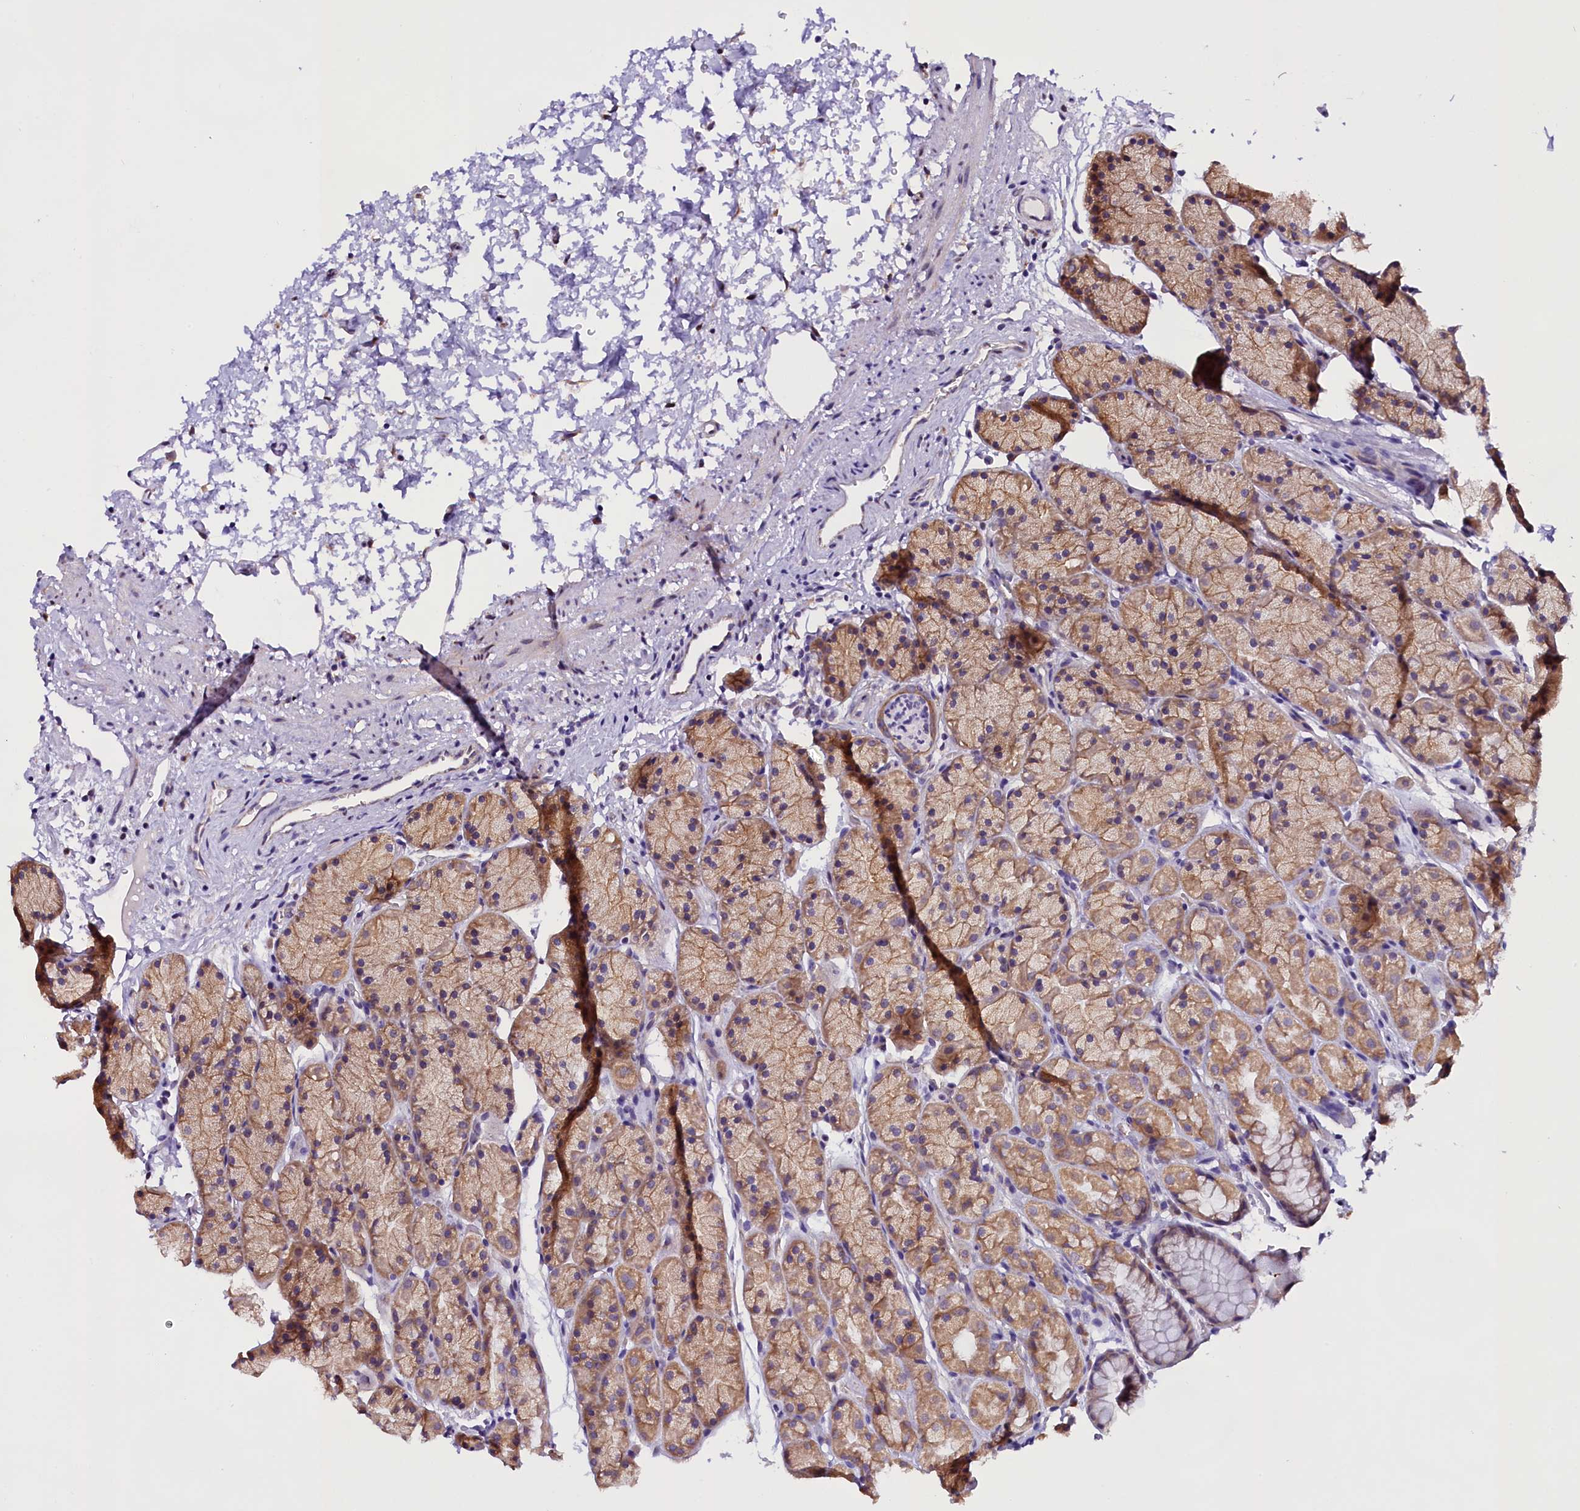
{"staining": {"intensity": "moderate", "quantity": ">75%", "location": "cytoplasmic/membranous"}, "tissue": "stomach", "cell_type": "Glandular cells", "image_type": "normal", "snomed": [{"axis": "morphology", "description": "Normal tissue, NOS"}, {"axis": "topography", "description": "Stomach, upper"}, {"axis": "topography", "description": "Stomach"}], "caption": "Stomach stained with IHC displays moderate cytoplasmic/membranous staining in about >75% of glandular cells.", "gene": "UACA", "patient": {"sex": "male", "age": 47}}